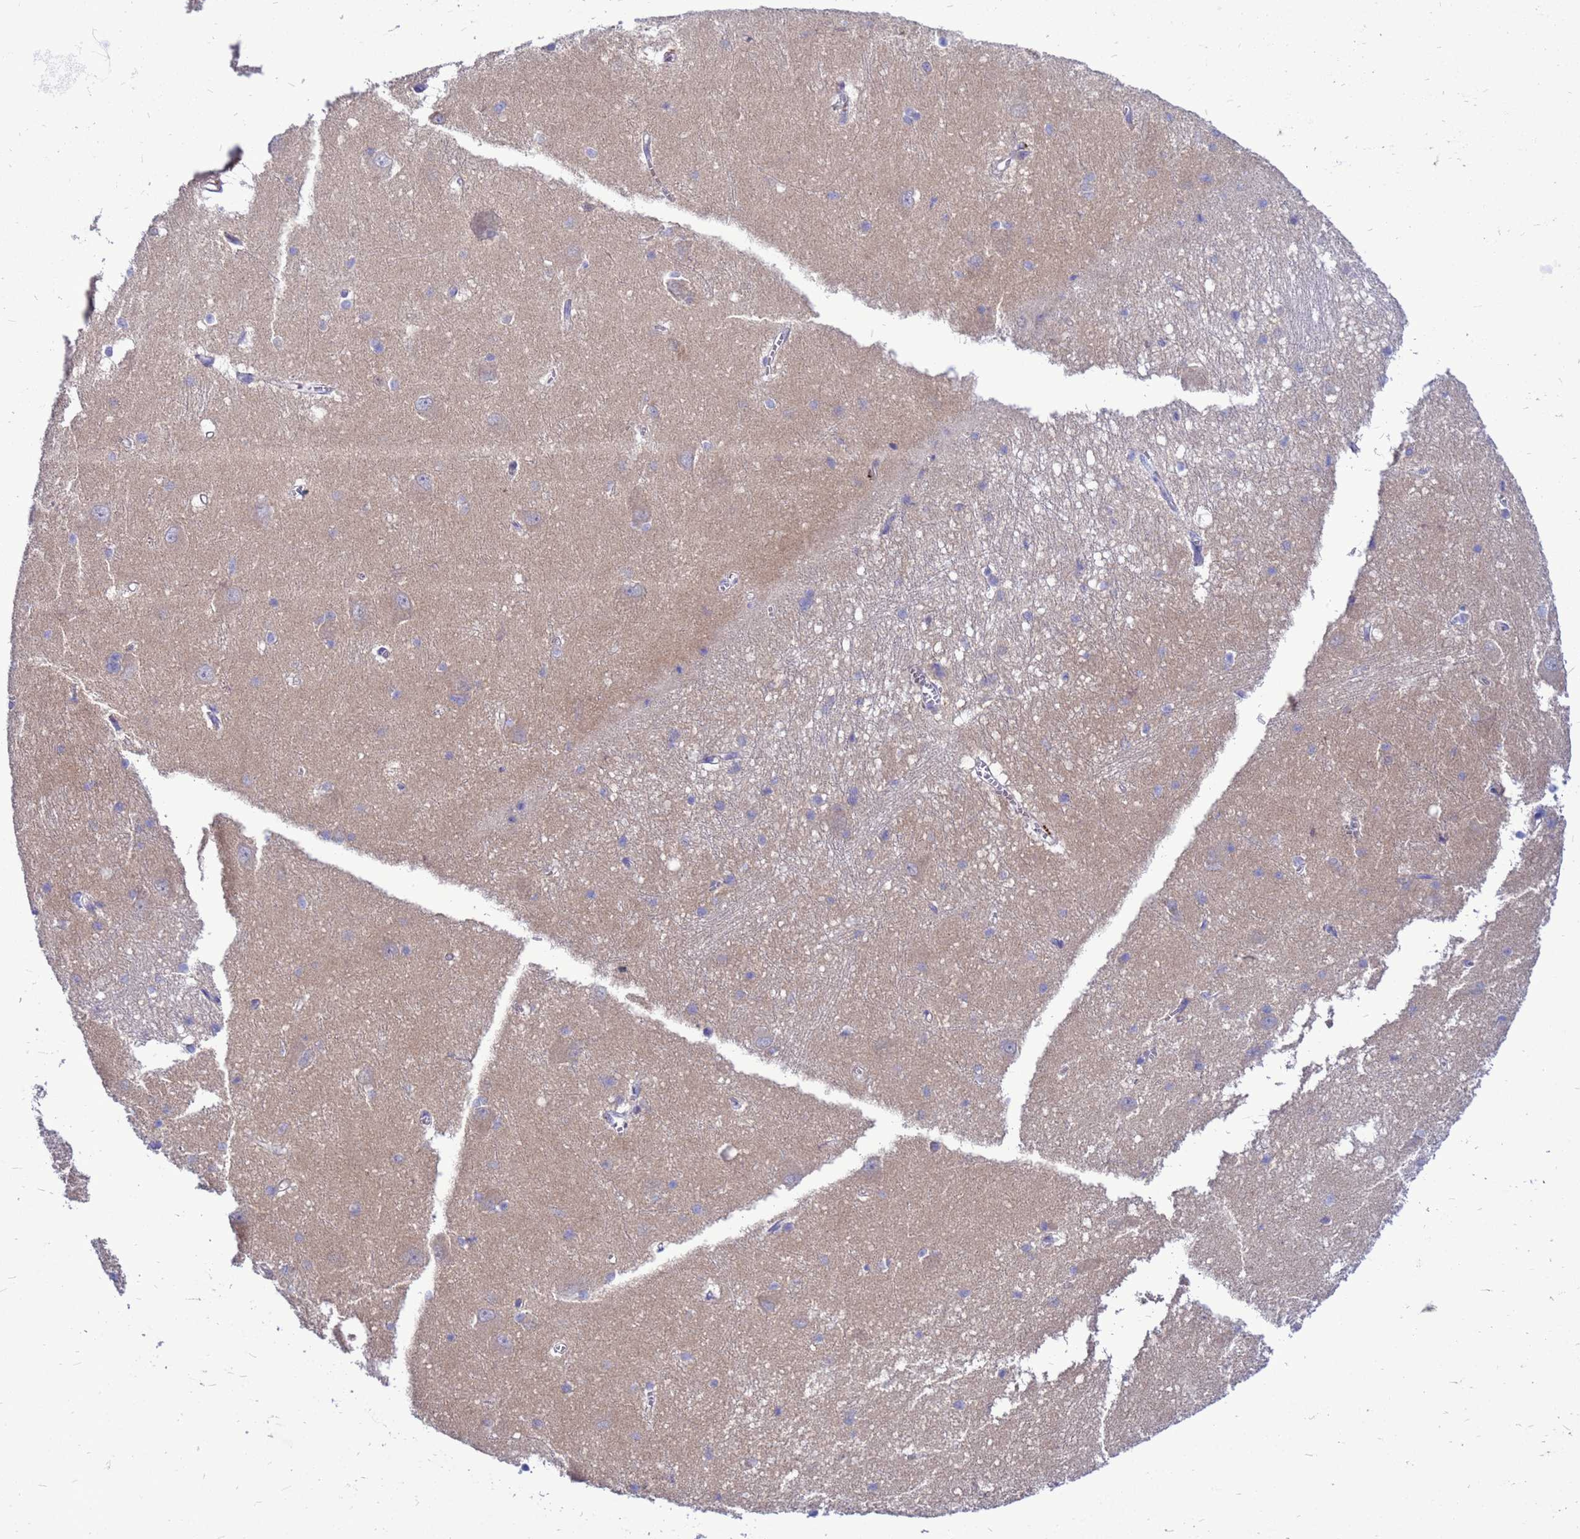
{"staining": {"intensity": "weak", "quantity": "<25%", "location": "cytoplasmic/membranous"}, "tissue": "caudate", "cell_type": "Glial cells", "image_type": "normal", "snomed": [{"axis": "morphology", "description": "Normal tissue, NOS"}, {"axis": "topography", "description": "Lateral ventricle wall"}], "caption": "Immunohistochemistry of benign human caudate reveals no positivity in glial cells.", "gene": "FHIP1A", "patient": {"sex": "male", "age": 37}}